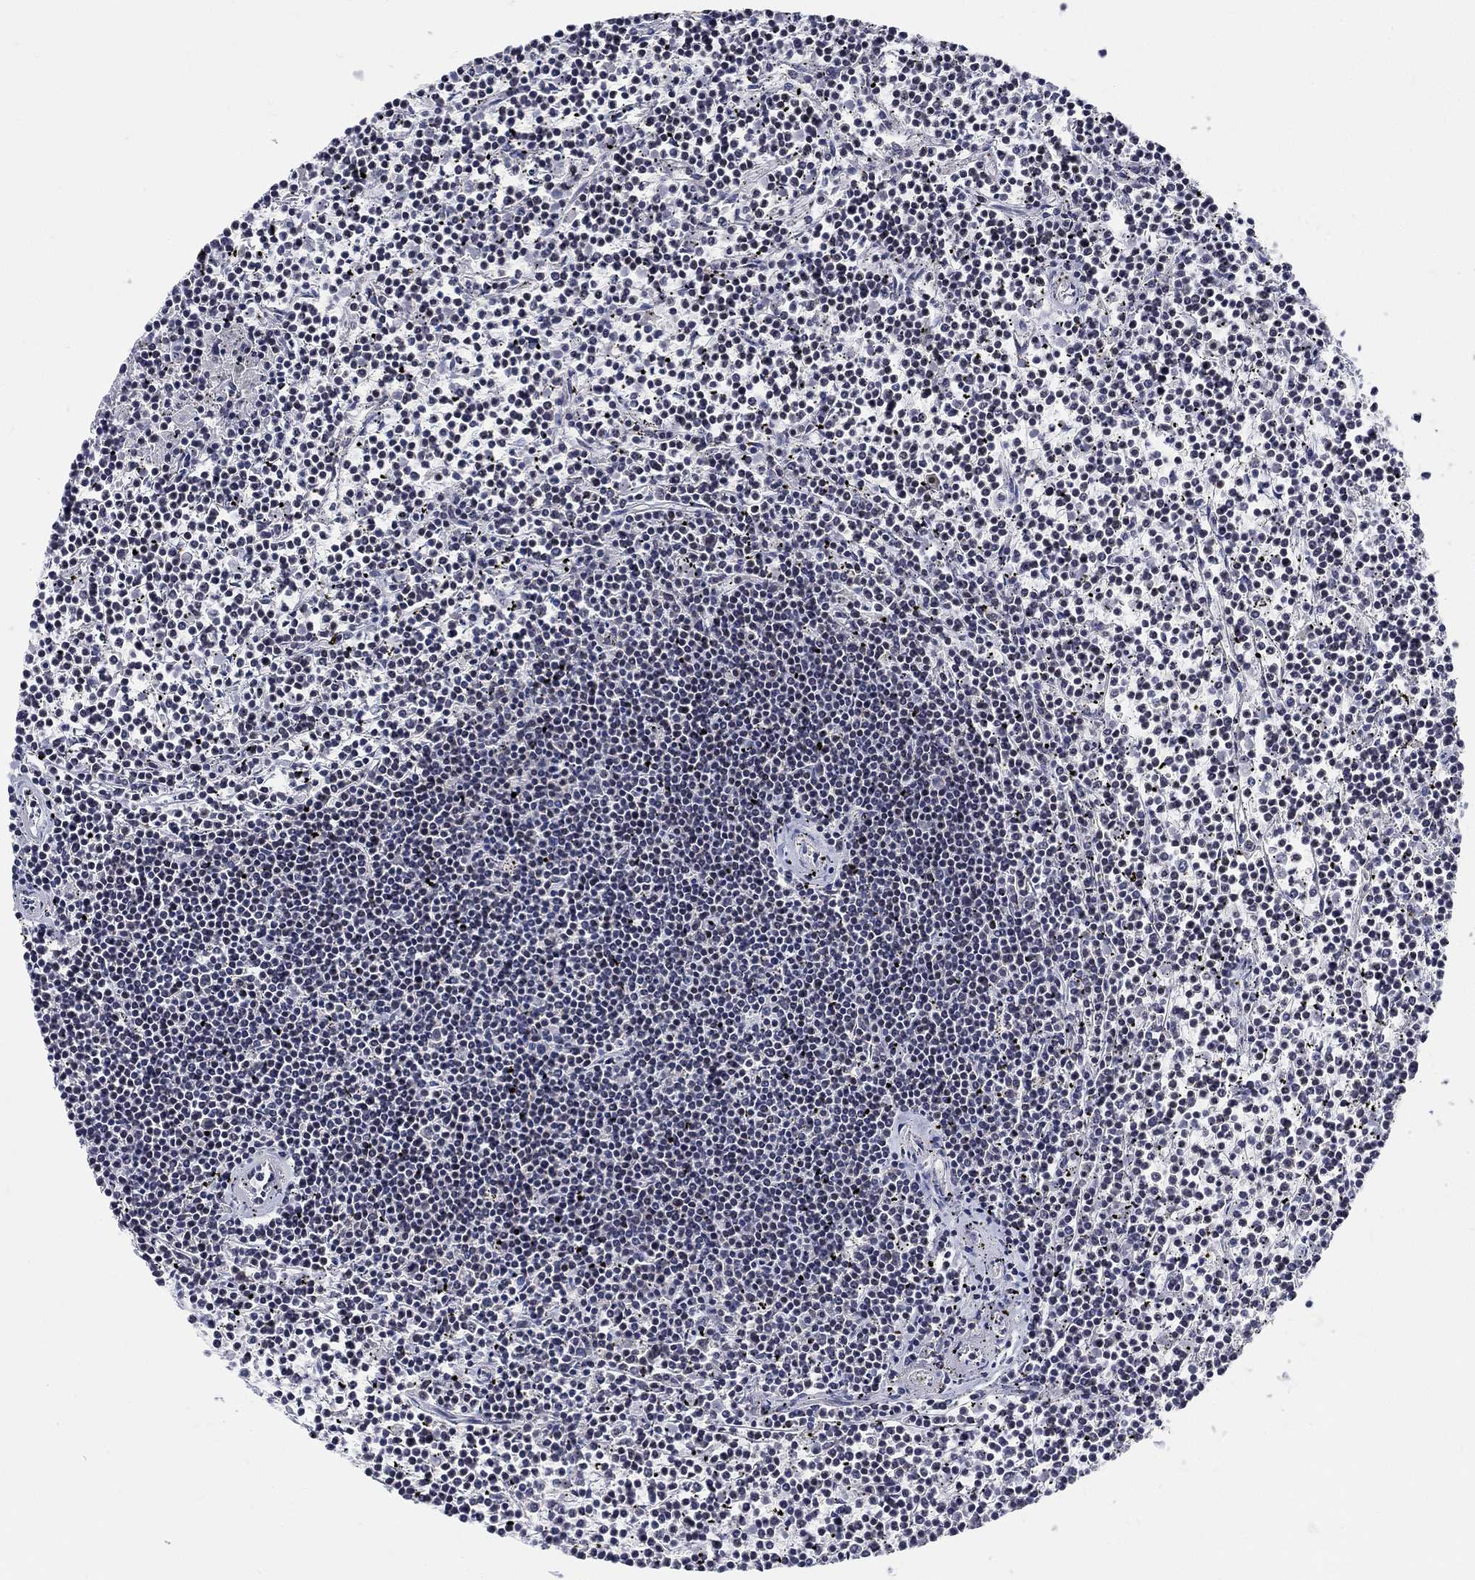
{"staining": {"intensity": "negative", "quantity": "none", "location": "none"}, "tissue": "lymphoma", "cell_type": "Tumor cells", "image_type": "cancer", "snomed": [{"axis": "morphology", "description": "Malignant lymphoma, non-Hodgkin's type, Low grade"}, {"axis": "topography", "description": "Spleen"}], "caption": "Image shows no protein expression in tumor cells of low-grade malignant lymphoma, non-Hodgkin's type tissue.", "gene": "SMIM18", "patient": {"sex": "female", "age": 19}}